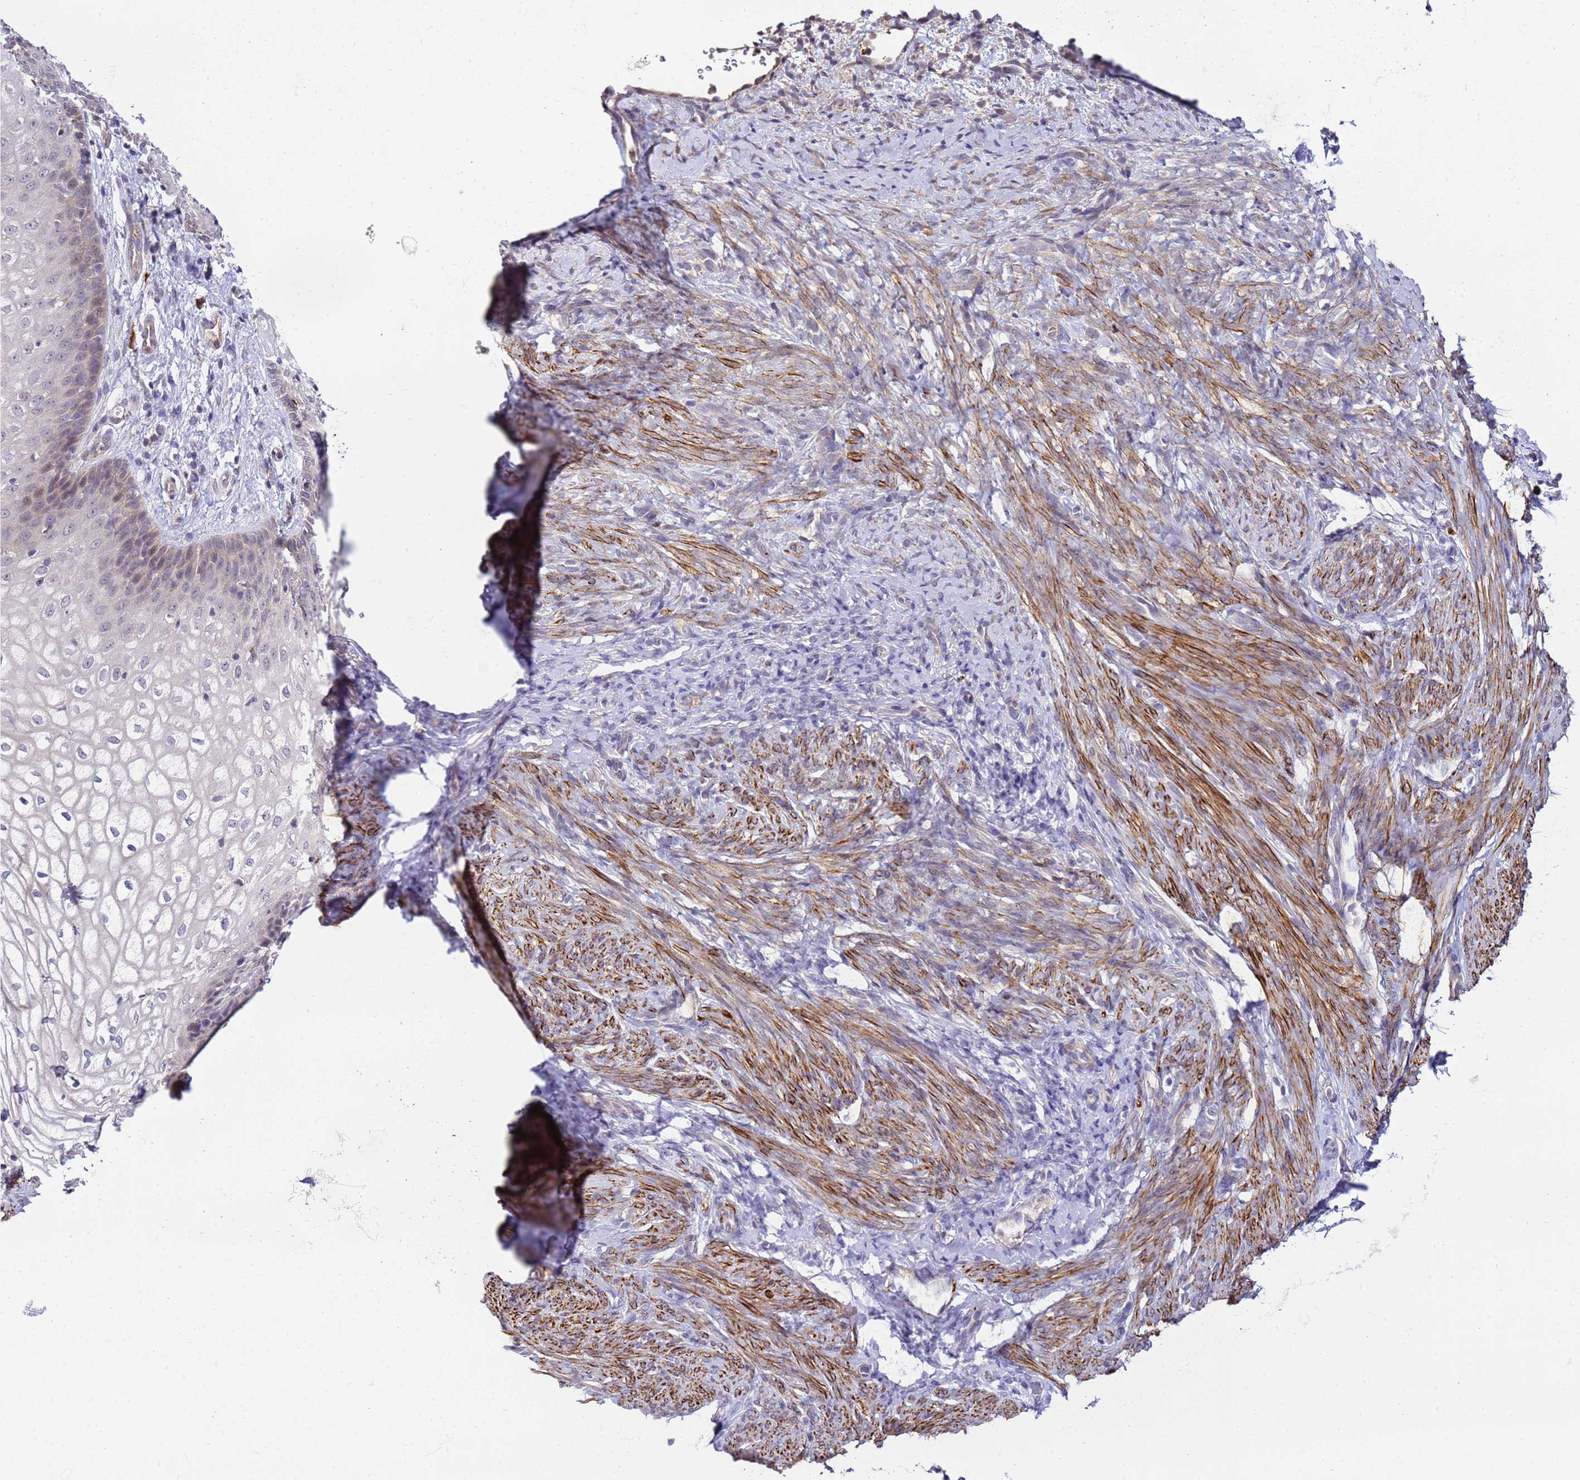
{"staining": {"intensity": "negative", "quantity": "none", "location": "none"}, "tissue": "endometrium", "cell_type": "Cells in endometrial stroma", "image_type": "normal", "snomed": [{"axis": "morphology", "description": "Normal tissue, NOS"}, {"axis": "topography", "description": "Endometrium"}], "caption": "Cells in endometrial stroma show no significant positivity in unremarkable endometrium. The staining was performed using DAB to visualize the protein expression in brown, while the nuclei were stained in blue with hematoxylin (Magnification: 20x).", "gene": "GEN1", "patient": {"sex": "female", "age": 65}}